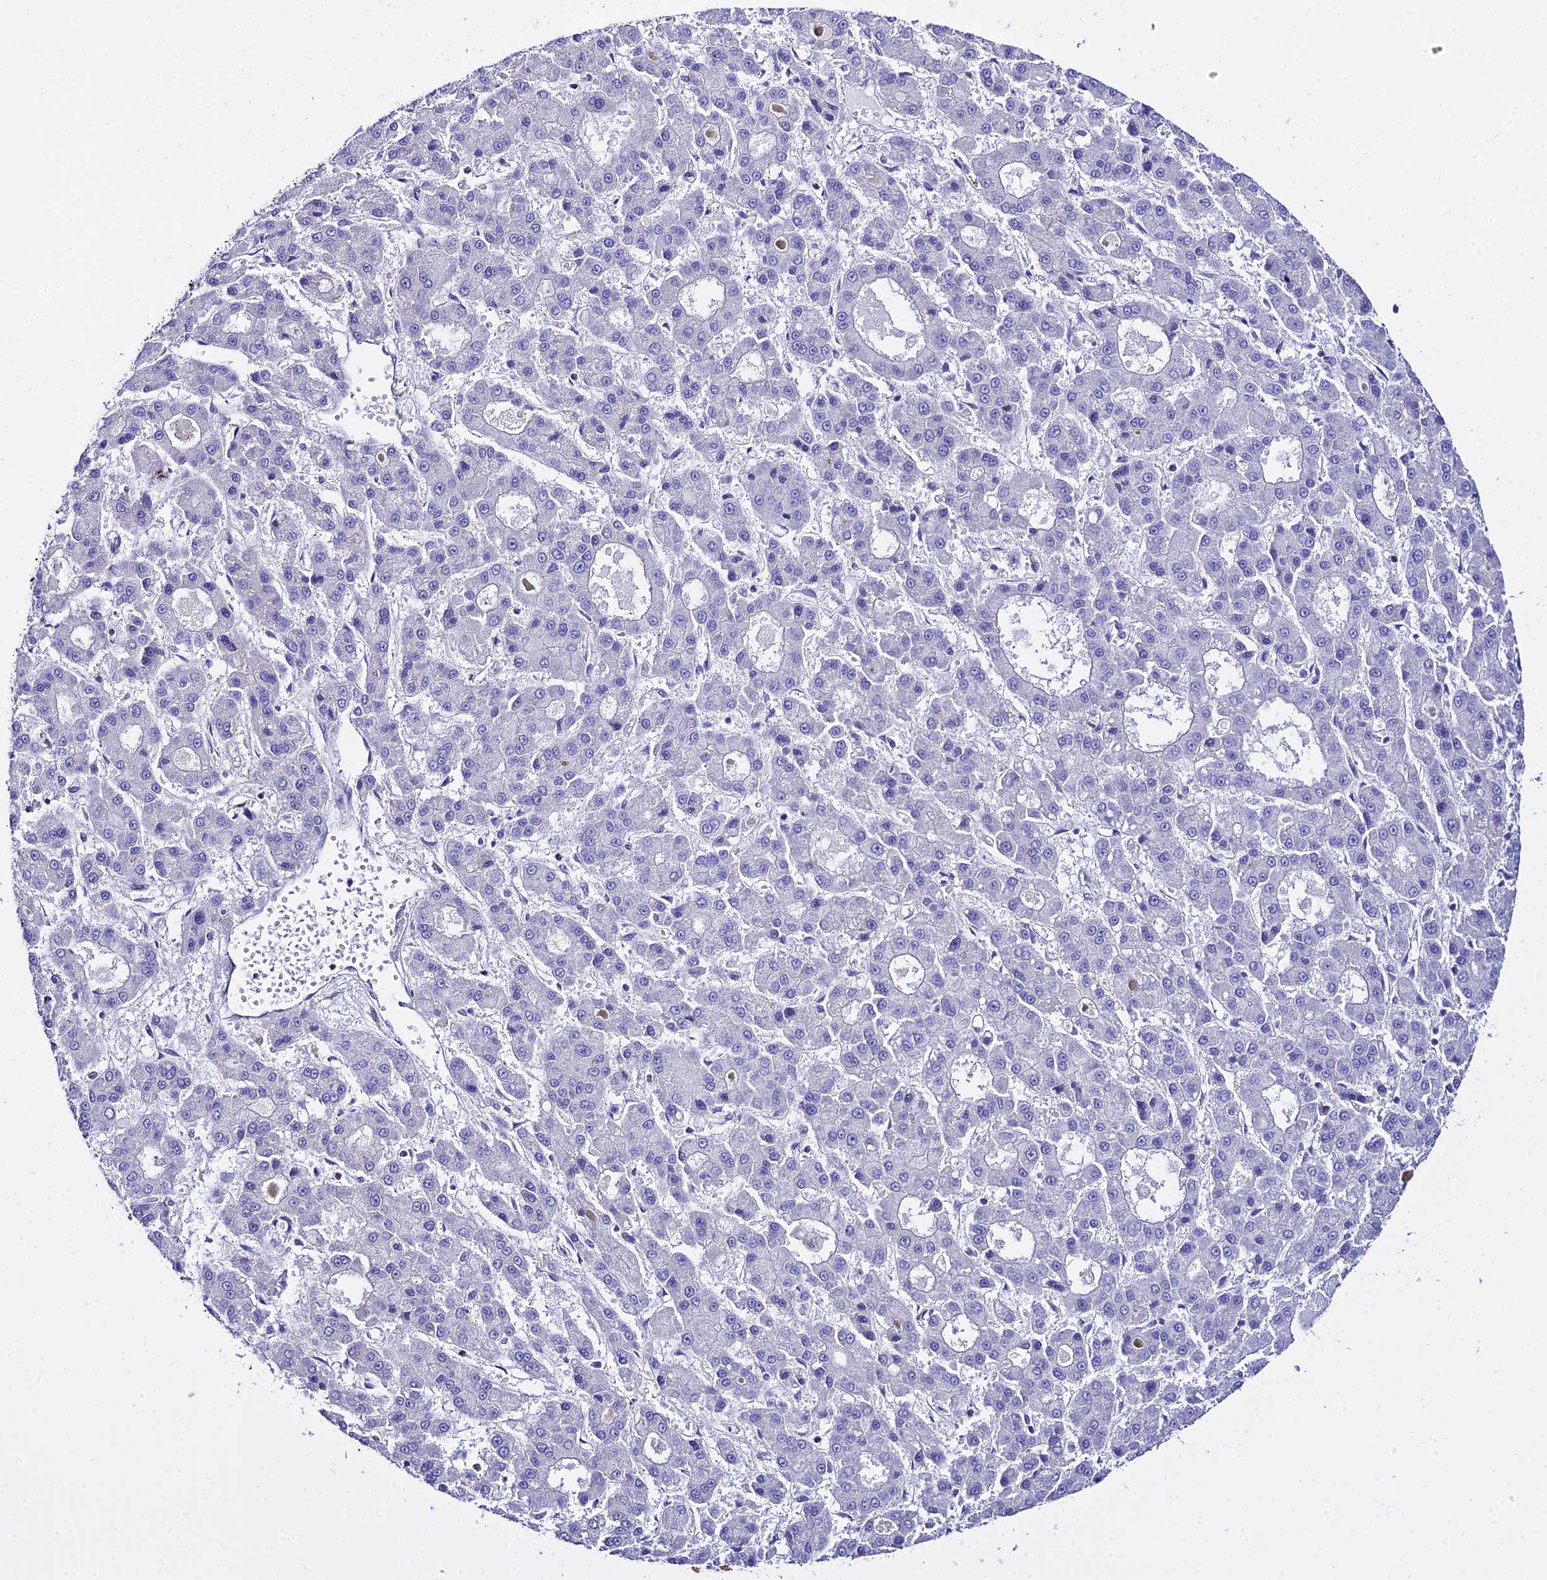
{"staining": {"intensity": "negative", "quantity": "none", "location": "none"}, "tissue": "liver cancer", "cell_type": "Tumor cells", "image_type": "cancer", "snomed": [{"axis": "morphology", "description": "Carcinoma, Hepatocellular, NOS"}, {"axis": "topography", "description": "Liver"}], "caption": "IHC image of neoplastic tissue: human liver cancer stained with DAB exhibits no significant protein staining in tumor cells. (Immunohistochemistry (ihc), brightfield microscopy, high magnification).", "gene": "ZNF628", "patient": {"sex": "male", "age": 70}}